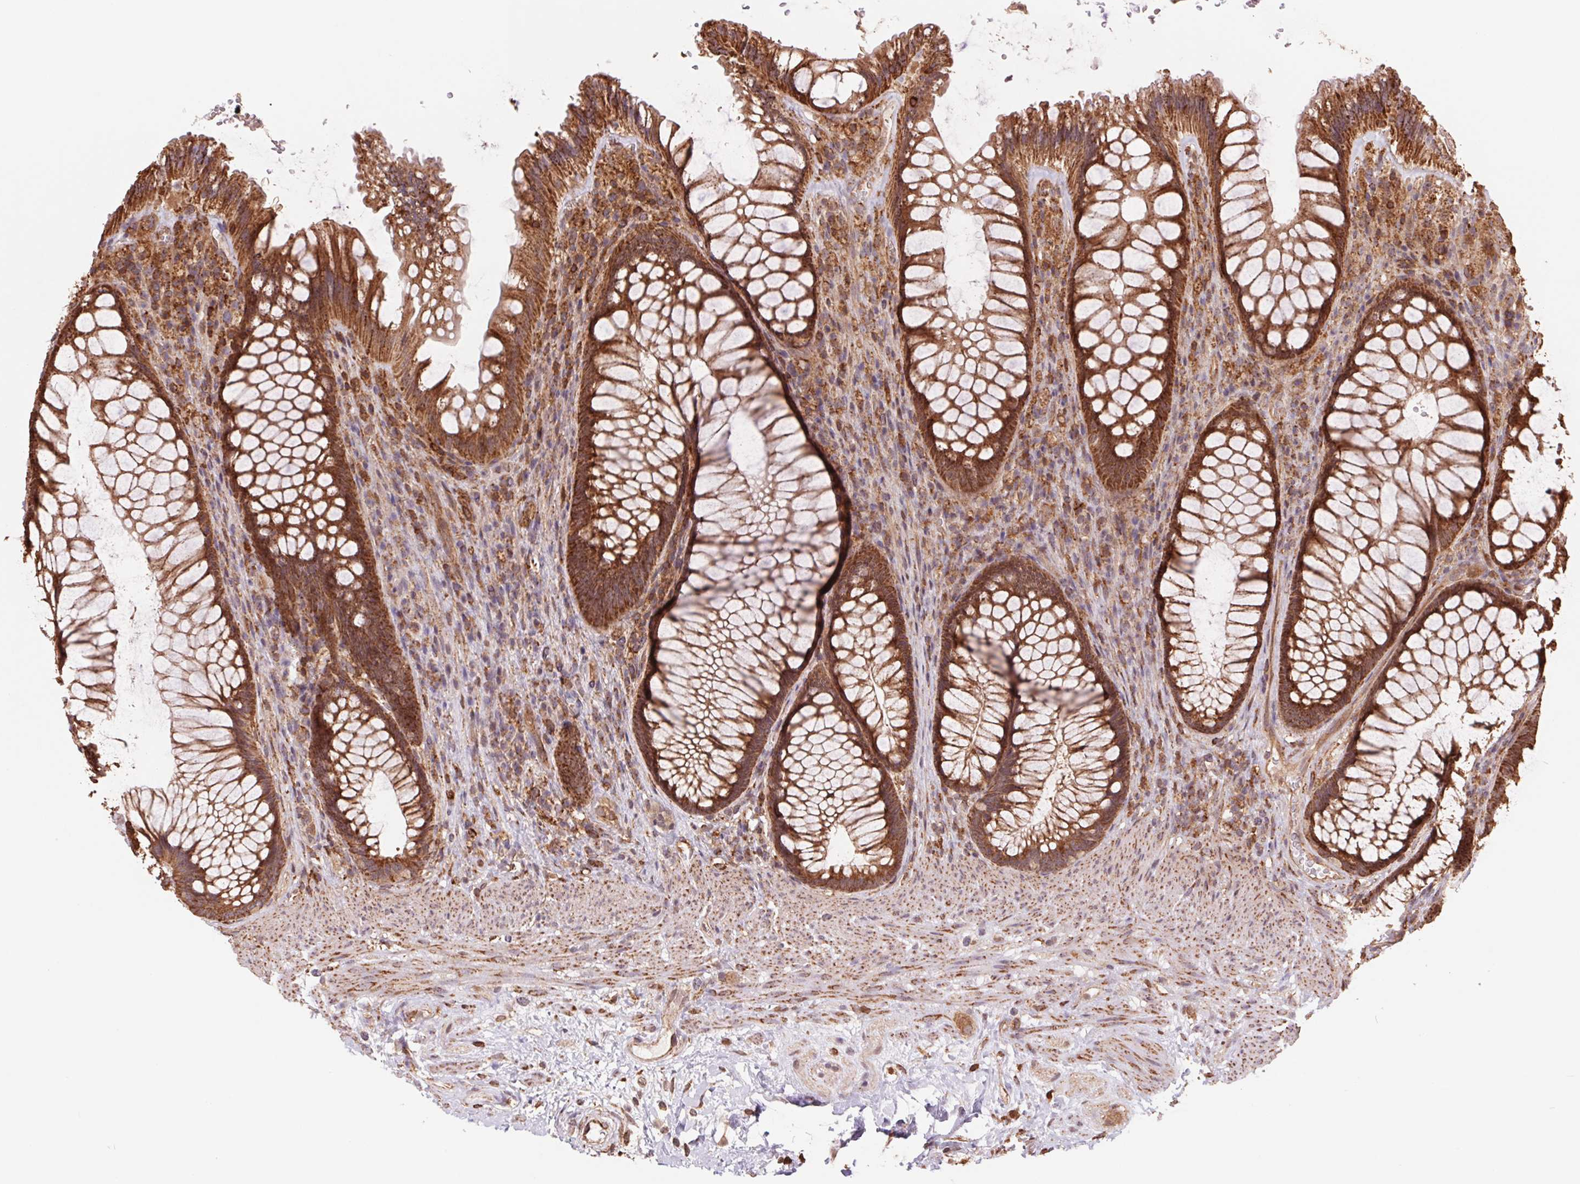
{"staining": {"intensity": "strong", "quantity": ">75%", "location": "cytoplasmic/membranous"}, "tissue": "rectum", "cell_type": "Glandular cells", "image_type": "normal", "snomed": [{"axis": "morphology", "description": "Normal tissue, NOS"}, {"axis": "topography", "description": "Smooth muscle"}, {"axis": "topography", "description": "Rectum"}], "caption": "Protein expression analysis of unremarkable rectum displays strong cytoplasmic/membranous staining in about >75% of glandular cells. The protein is shown in brown color, while the nuclei are stained blue.", "gene": "URM1", "patient": {"sex": "male", "age": 53}}